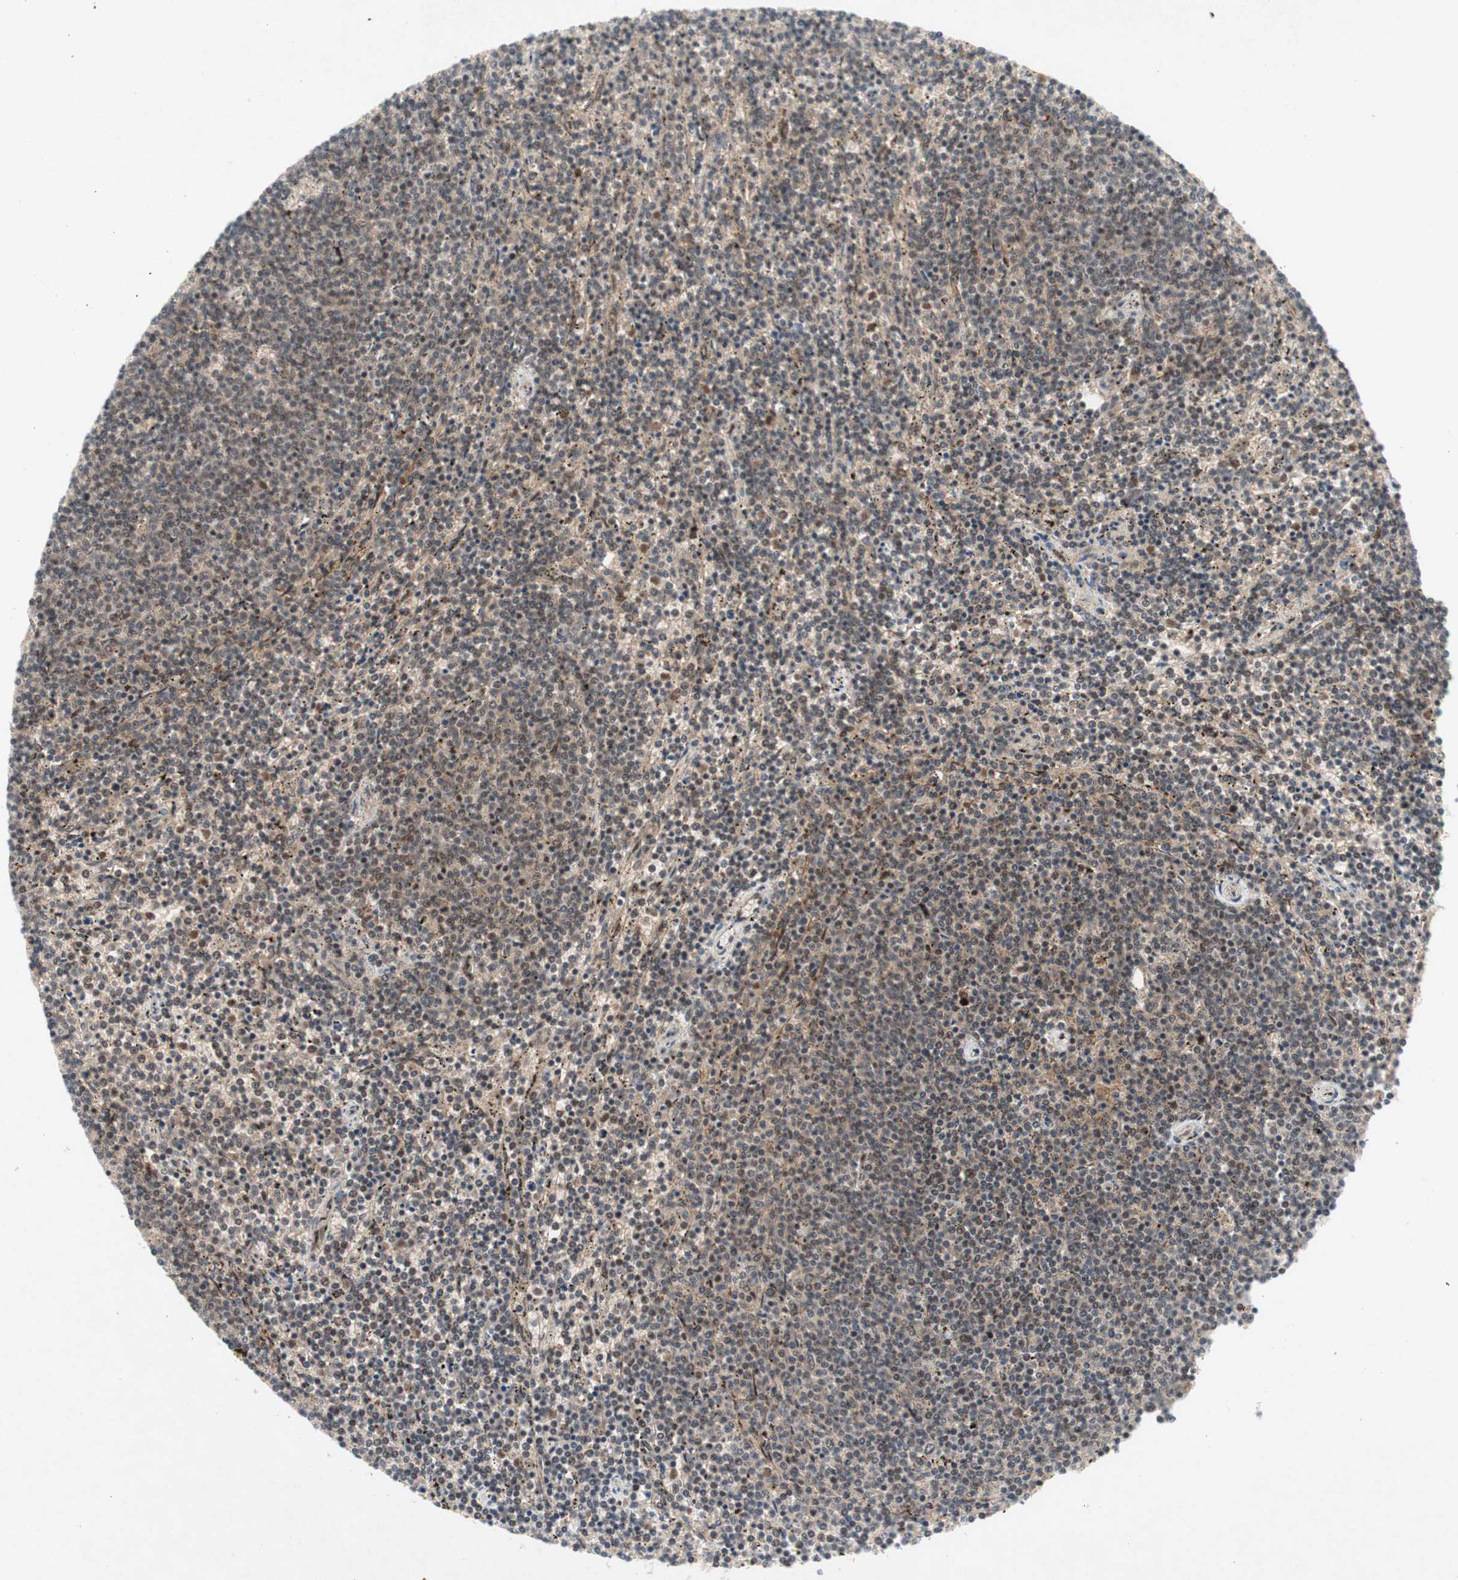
{"staining": {"intensity": "weak", "quantity": "<25%", "location": "nuclear"}, "tissue": "lymphoma", "cell_type": "Tumor cells", "image_type": "cancer", "snomed": [{"axis": "morphology", "description": "Malignant lymphoma, non-Hodgkin's type, Low grade"}, {"axis": "topography", "description": "Spleen"}], "caption": "Tumor cells are negative for brown protein staining in malignant lymphoma, non-Hodgkin's type (low-grade).", "gene": "TCF12", "patient": {"sex": "female", "age": 50}}